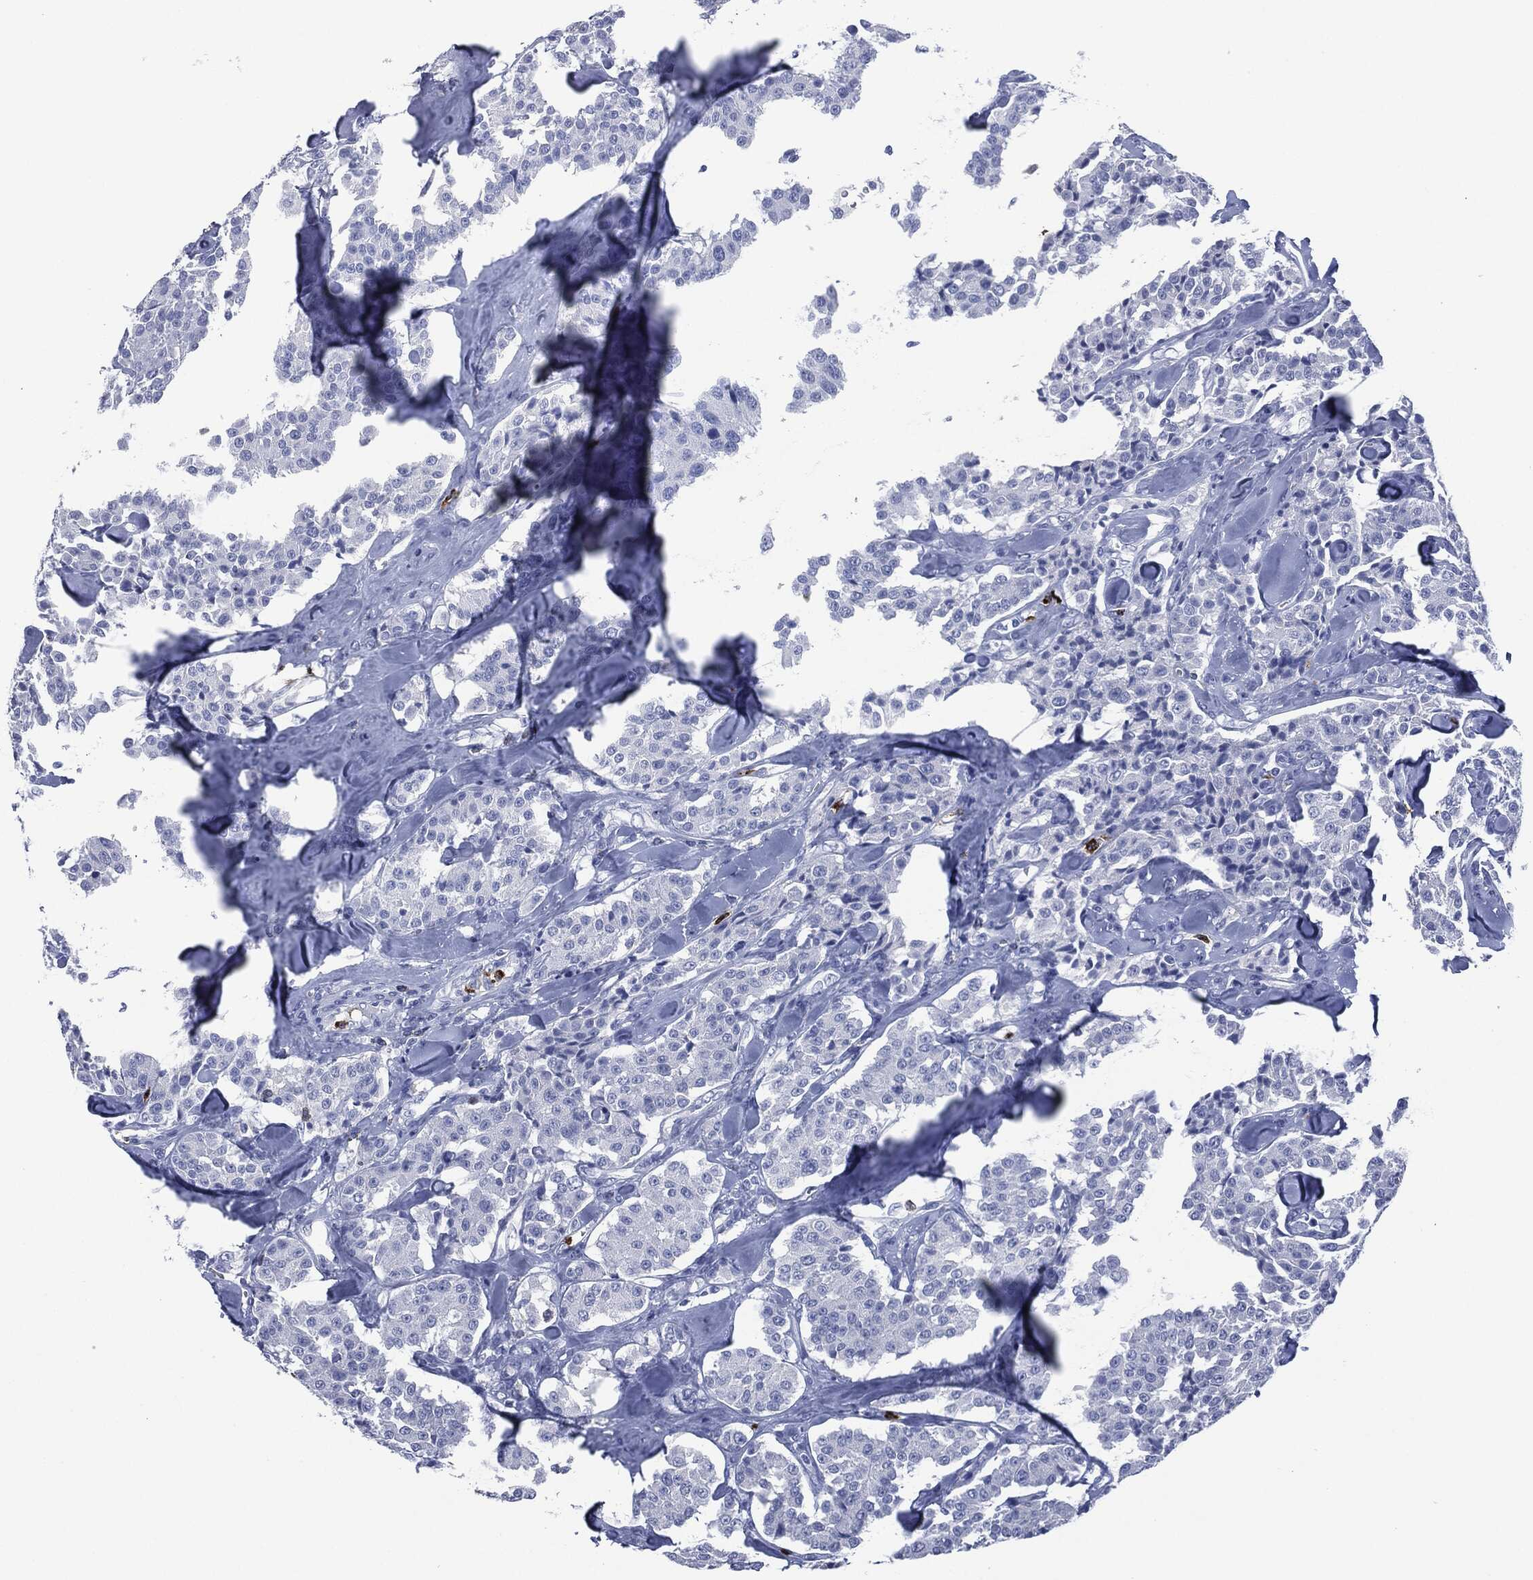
{"staining": {"intensity": "negative", "quantity": "none", "location": "none"}, "tissue": "carcinoid", "cell_type": "Tumor cells", "image_type": "cancer", "snomed": [{"axis": "morphology", "description": "Carcinoid, malignant, NOS"}, {"axis": "topography", "description": "Pancreas"}], "caption": "High power microscopy histopathology image of an immunohistochemistry (IHC) histopathology image of carcinoid, revealing no significant expression in tumor cells.", "gene": "CEACAM8", "patient": {"sex": "male", "age": 41}}